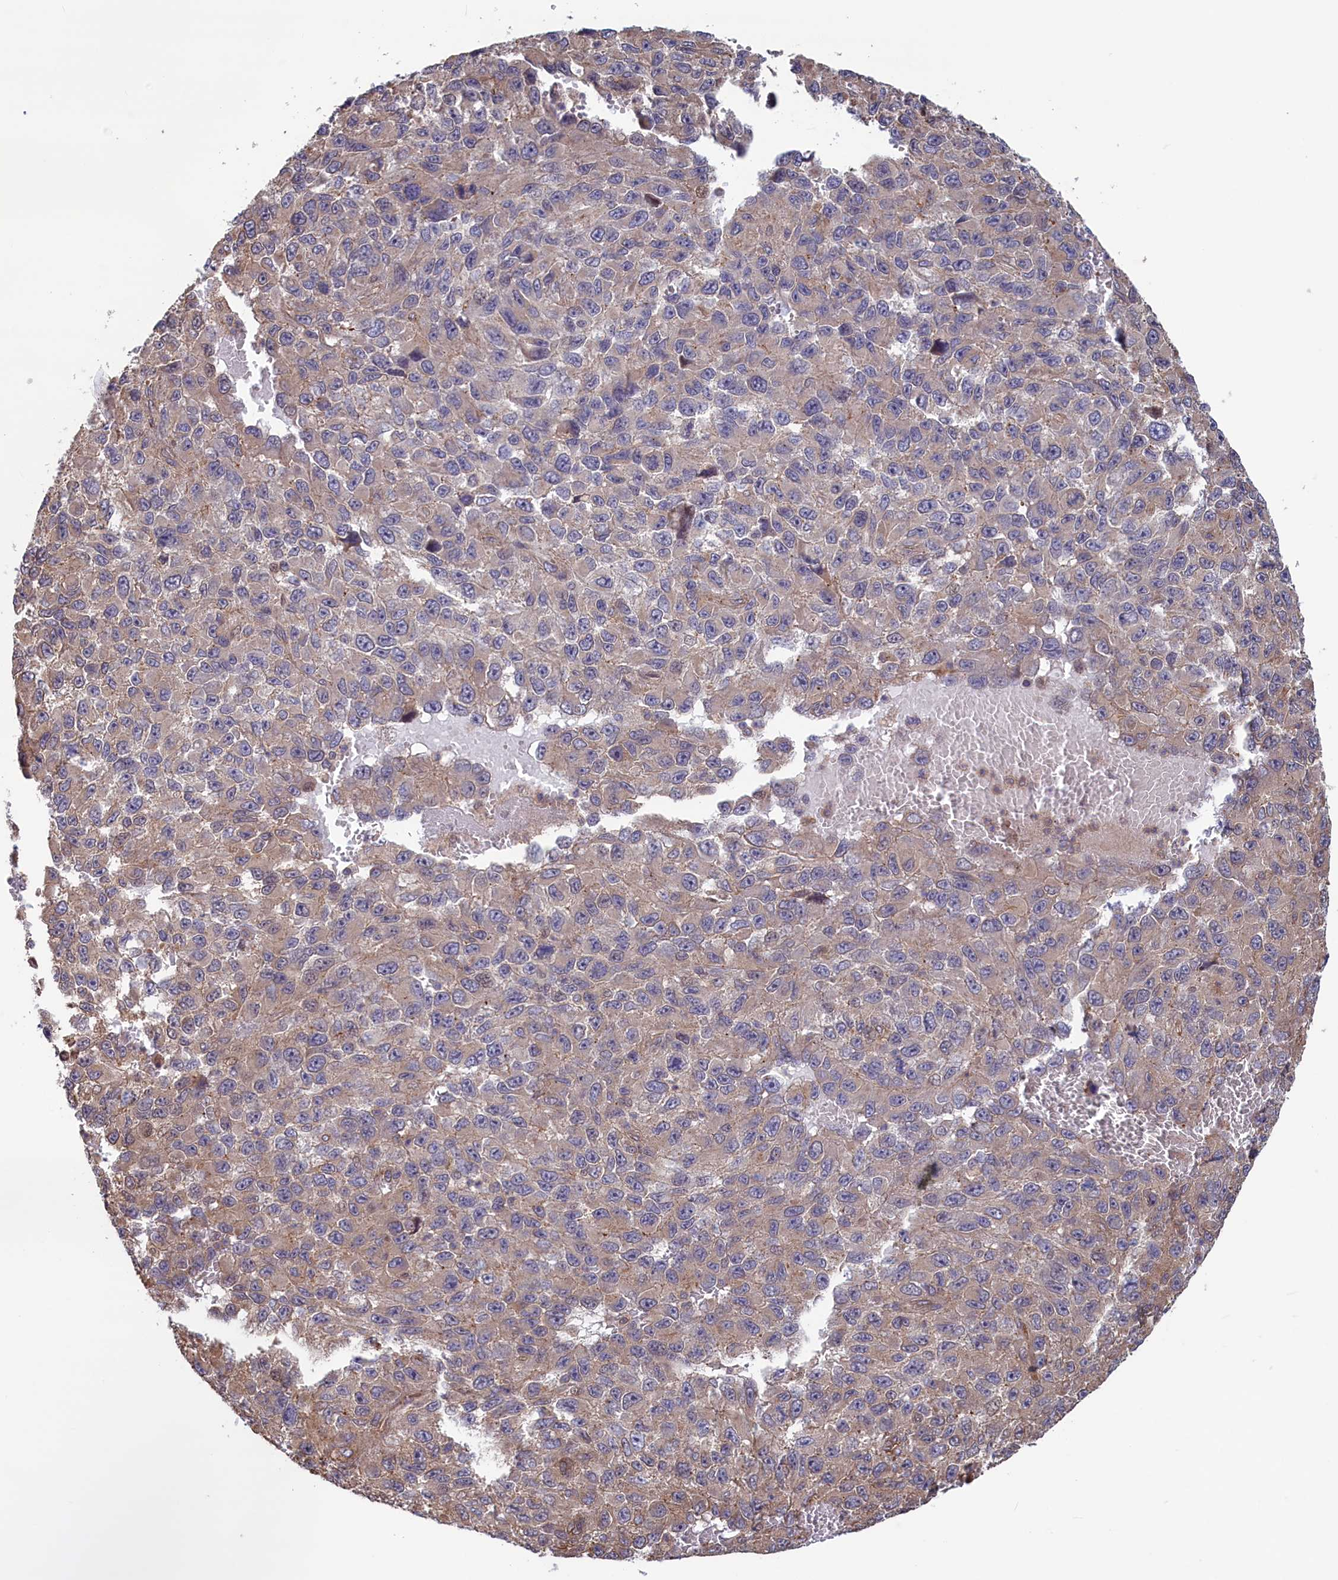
{"staining": {"intensity": "weak", "quantity": "25%-75%", "location": "cytoplasmic/membranous"}, "tissue": "melanoma", "cell_type": "Tumor cells", "image_type": "cancer", "snomed": [{"axis": "morphology", "description": "Normal tissue, NOS"}, {"axis": "morphology", "description": "Malignant melanoma, NOS"}, {"axis": "topography", "description": "Skin"}], "caption": "Tumor cells show low levels of weak cytoplasmic/membranous staining in approximately 25%-75% of cells in melanoma.", "gene": "RILPL1", "patient": {"sex": "female", "age": 96}}